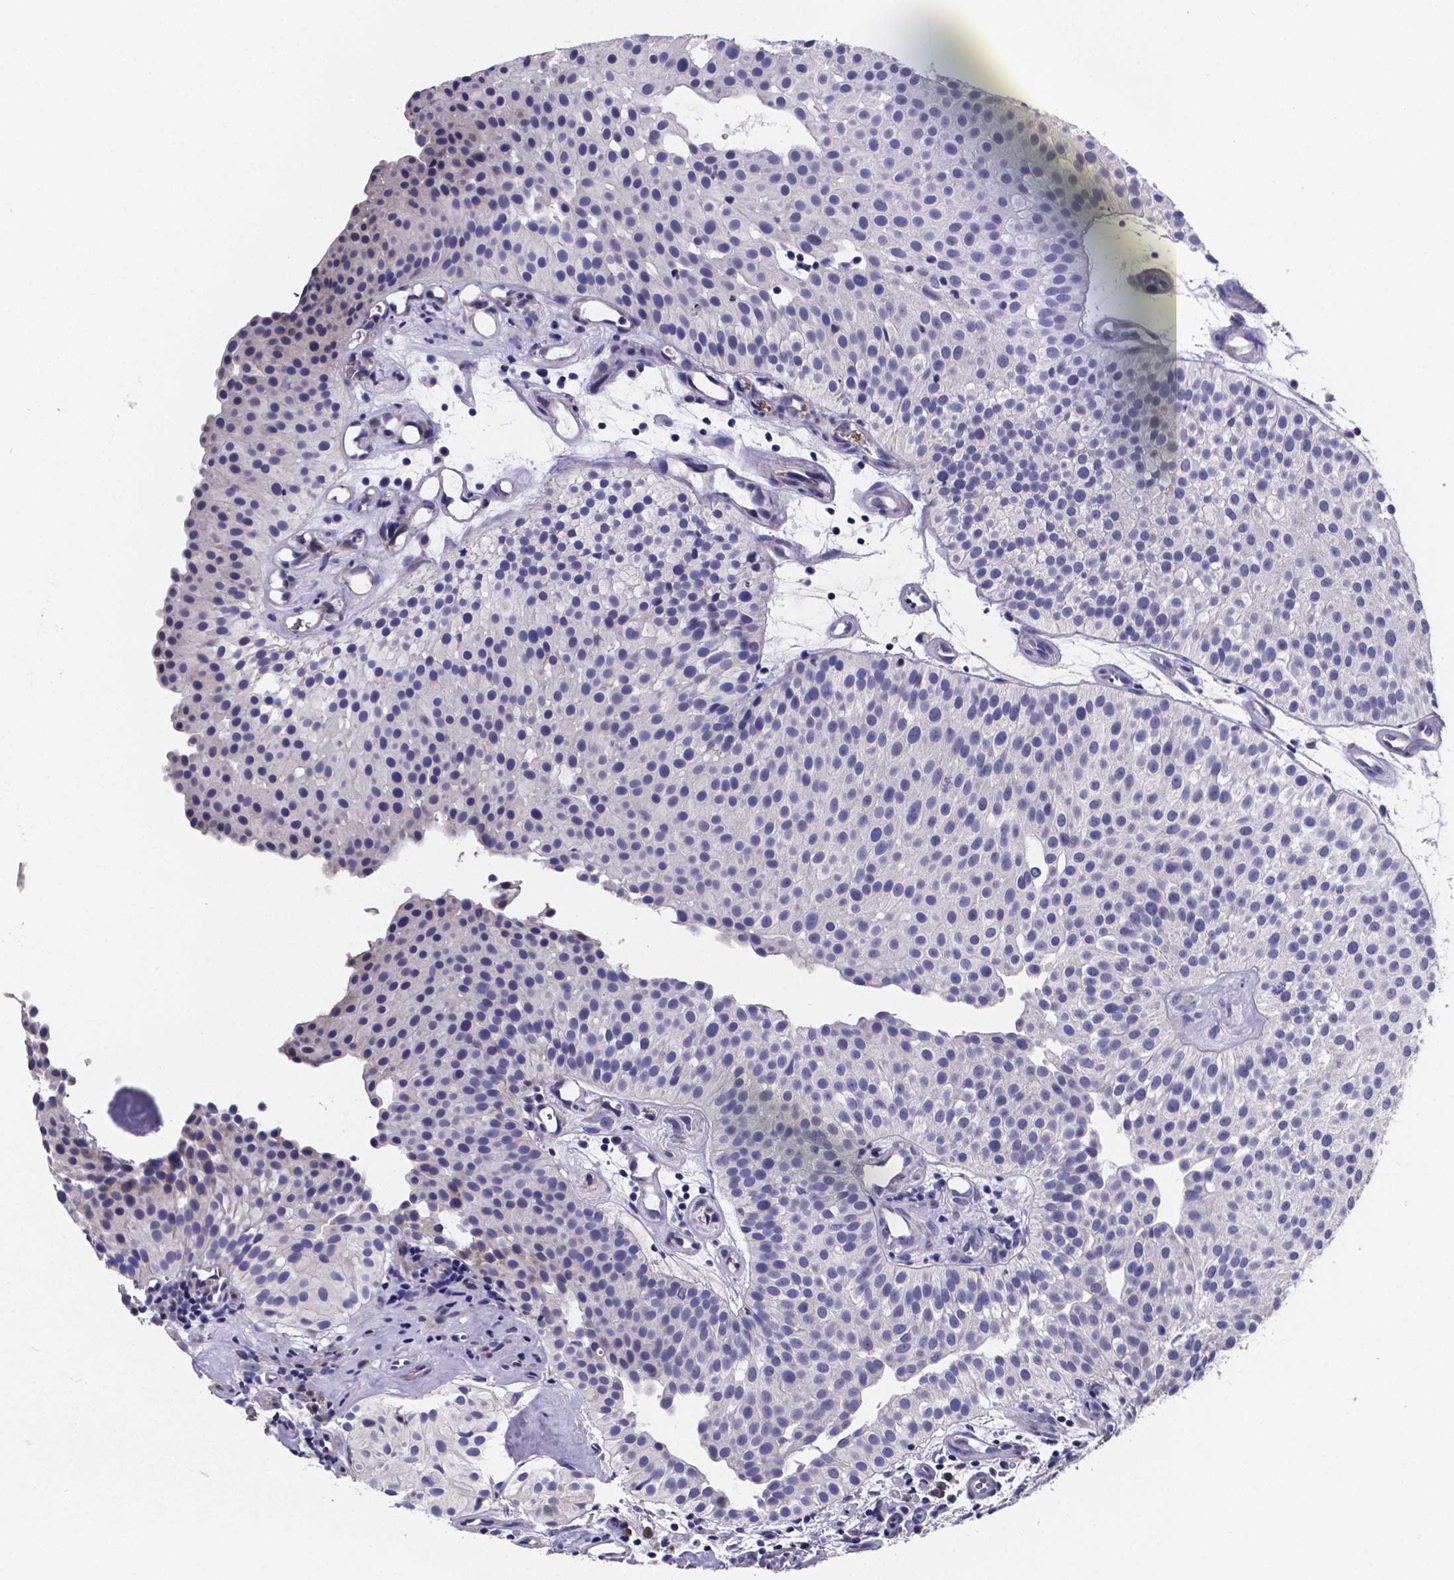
{"staining": {"intensity": "negative", "quantity": "none", "location": "none"}, "tissue": "urothelial cancer", "cell_type": "Tumor cells", "image_type": "cancer", "snomed": [{"axis": "morphology", "description": "Urothelial carcinoma, Low grade"}, {"axis": "topography", "description": "Urinary bladder"}], "caption": "This is an immunohistochemistry image of human urothelial cancer. There is no positivity in tumor cells.", "gene": "GABRA3", "patient": {"sex": "female", "age": 87}}